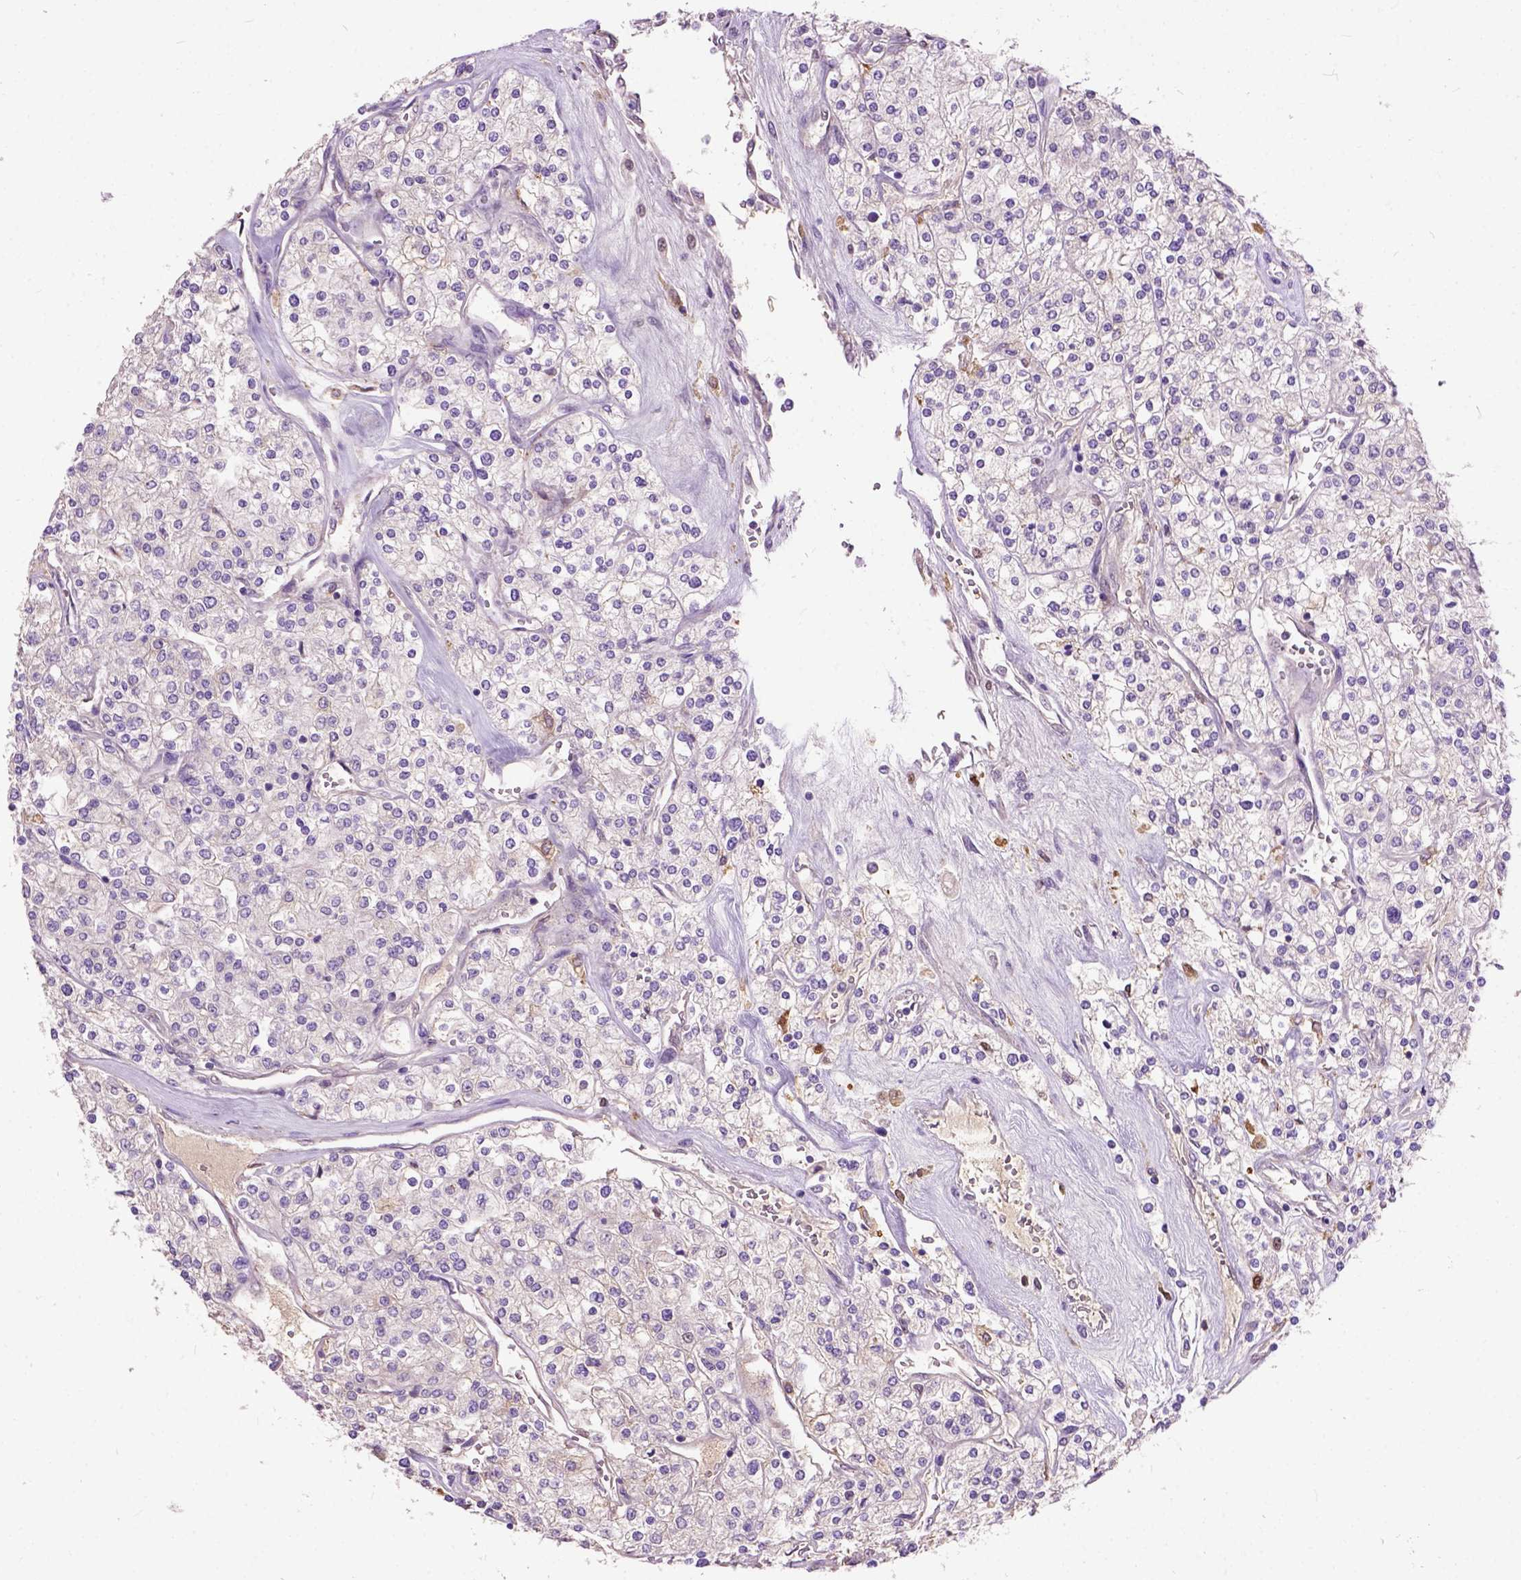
{"staining": {"intensity": "negative", "quantity": "none", "location": "none"}, "tissue": "renal cancer", "cell_type": "Tumor cells", "image_type": "cancer", "snomed": [{"axis": "morphology", "description": "Adenocarcinoma, NOS"}, {"axis": "topography", "description": "Kidney"}], "caption": "High power microscopy micrograph of an IHC image of adenocarcinoma (renal), revealing no significant expression in tumor cells.", "gene": "SEMA4F", "patient": {"sex": "male", "age": 80}}